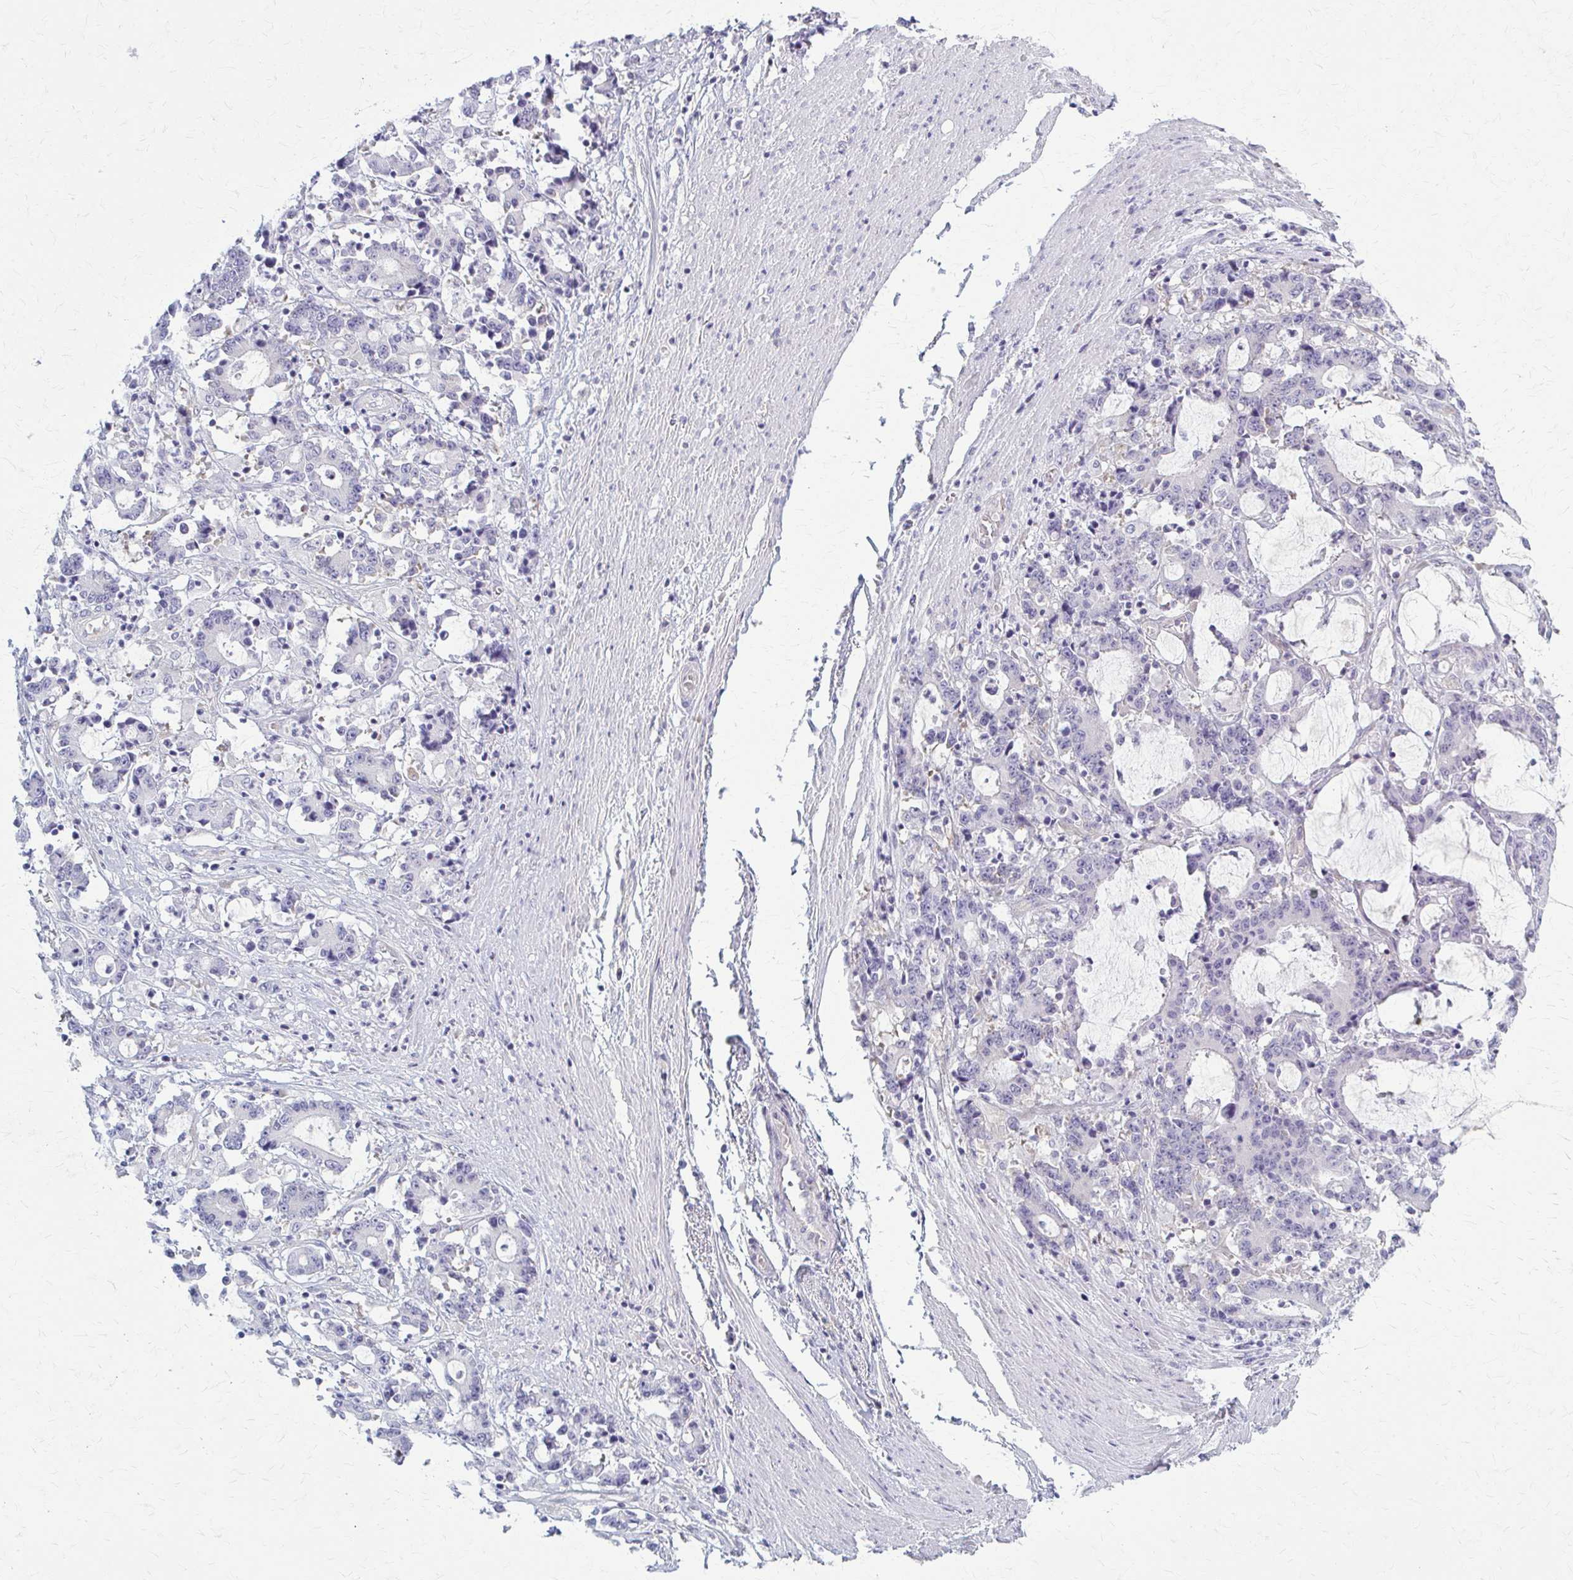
{"staining": {"intensity": "negative", "quantity": "none", "location": "none"}, "tissue": "stomach cancer", "cell_type": "Tumor cells", "image_type": "cancer", "snomed": [{"axis": "morphology", "description": "Adenocarcinoma, NOS"}, {"axis": "topography", "description": "Stomach, upper"}], "caption": "IHC photomicrograph of human stomach cancer (adenocarcinoma) stained for a protein (brown), which shows no positivity in tumor cells.", "gene": "PRKRA", "patient": {"sex": "male", "age": 68}}